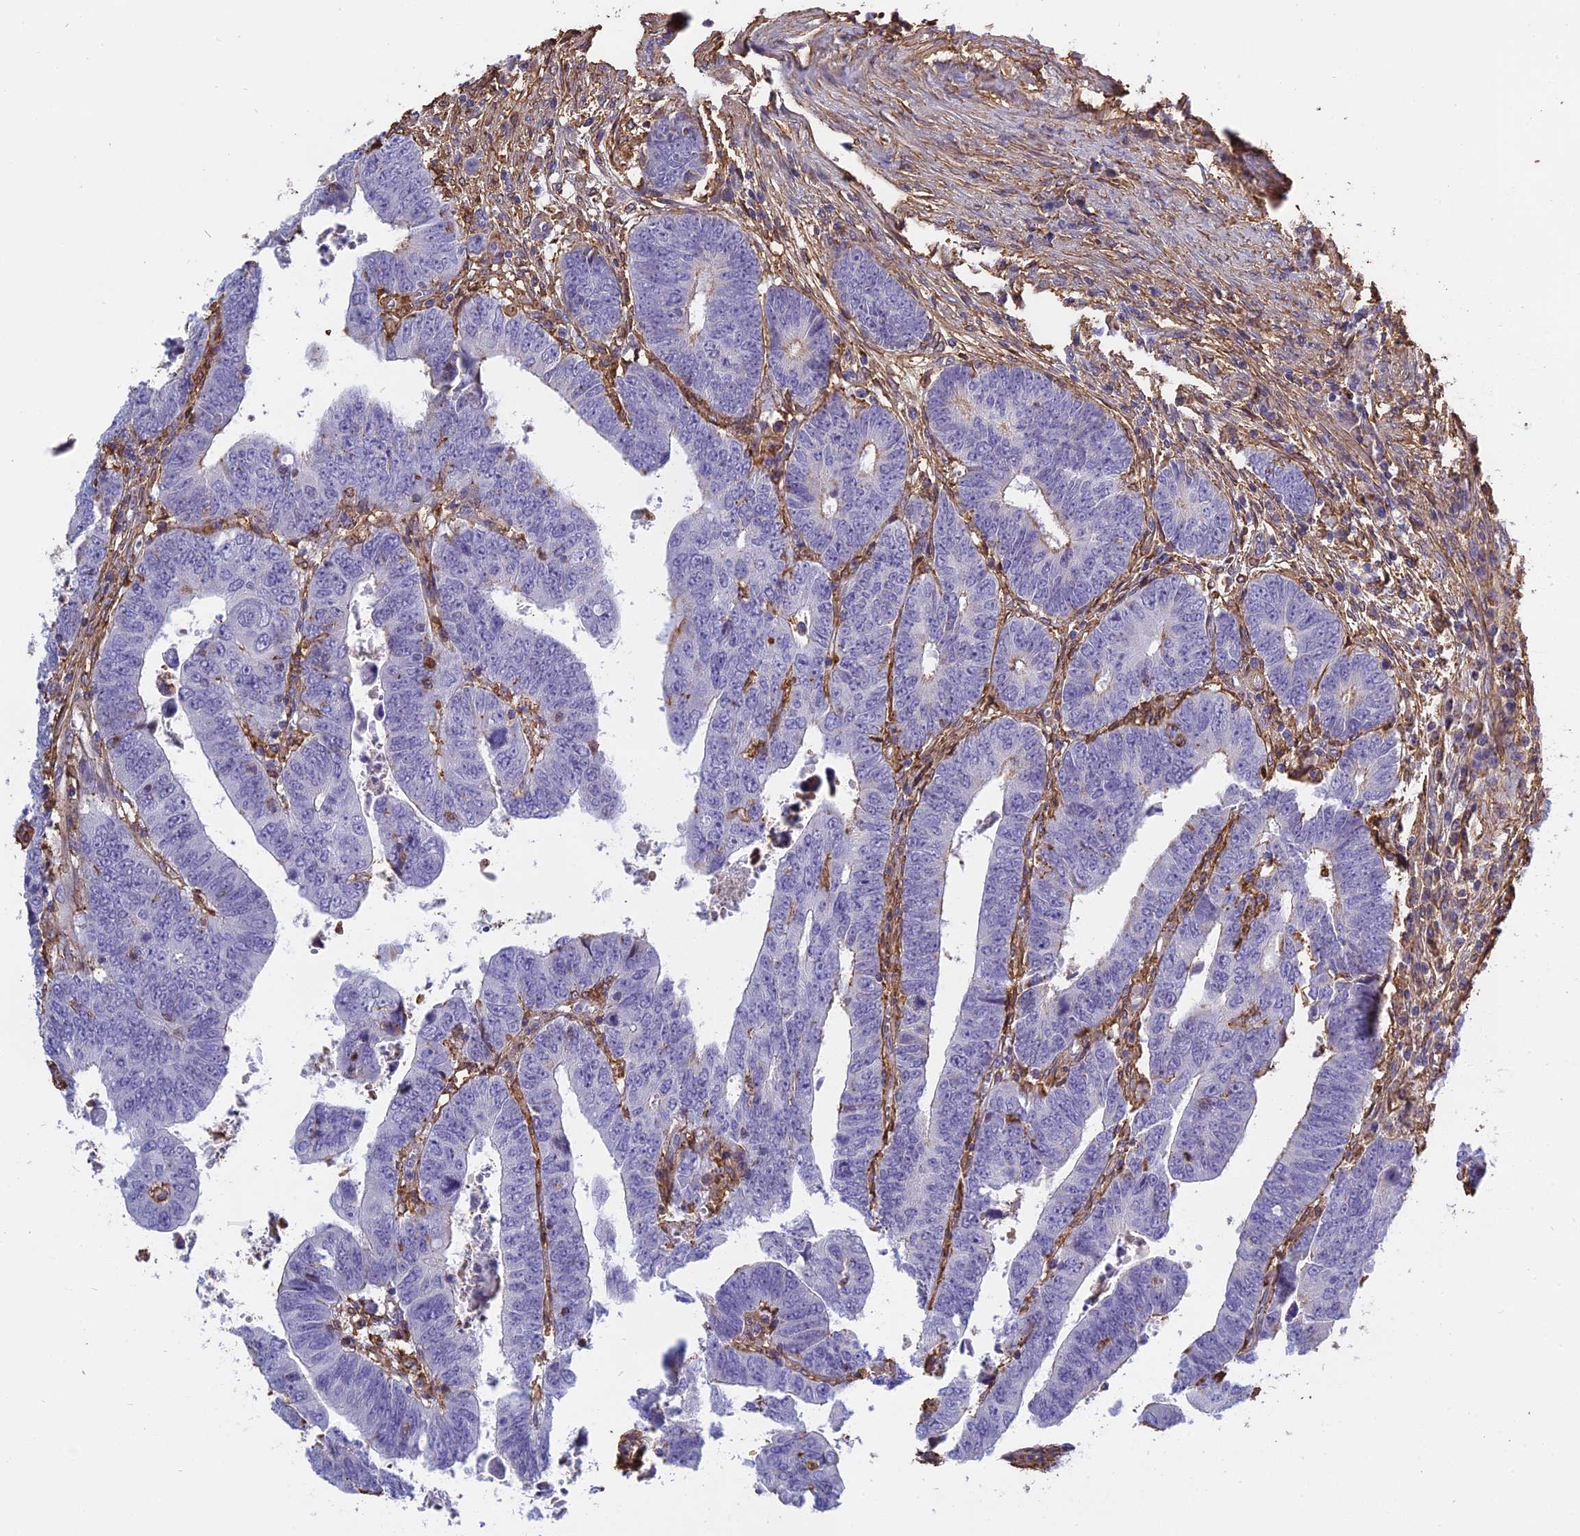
{"staining": {"intensity": "negative", "quantity": "none", "location": "none"}, "tissue": "colorectal cancer", "cell_type": "Tumor cells", "image_type": "cancer", "snomed": [{"axis": "morphology", "description": "Normal tissue, NOS"}, {"axis": "morphology", "description": "Adenocarcinoma, NOS"}, {"axis": "topography", "description": "Rectum"}], "caption": "Micrograph shows no significant protein expression in tumor cells of colorectal cancer (adenocarcinoma). (Stains: DAB (3,3'-diaminobenzidine) immunohistochemistry with hematoxylin counter stain, Microscopy: brightfield microscopy at high magnification).", "gene": "TMEM255B", "patient": {"sex": "female", "age": 65}}